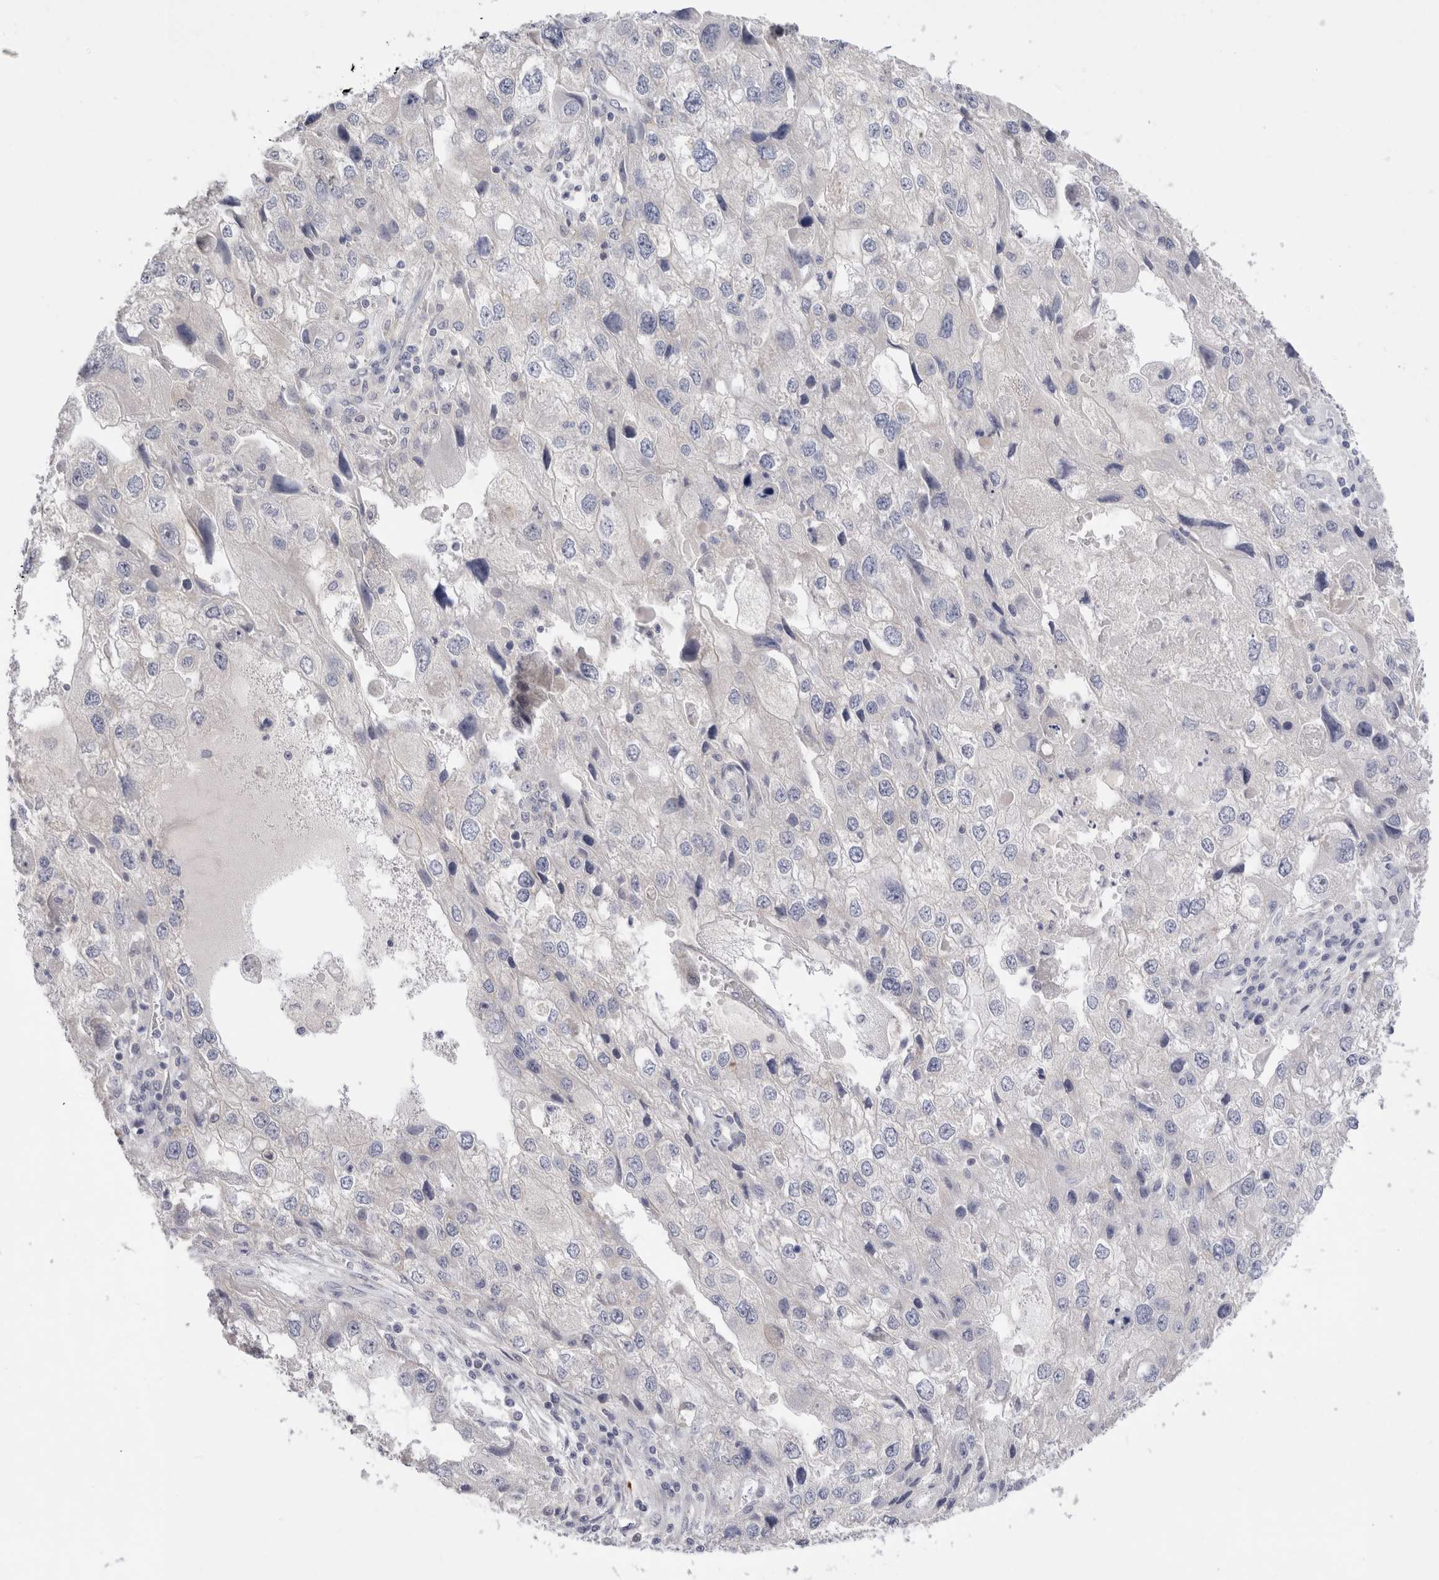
{"staining": {"intensity": "negative", "quantity": "none", "location": "none"}, "tissue": "endometrial cancer", "cell_type": "Tumor cells", "image_type": "cancer", "snomed": [{"axis": "morphology", "description": "Adenocarcinoma, NOS"}, {"axis": "topography", "description": "Endometrium"}], "caption": "IHC histopathology image of endometrial adenocarcinoma stained for a protein (brown), which shows no expression in tumor cells.", "gene": "SPINK2", "patient": {"sex": "female", "age": 49}}